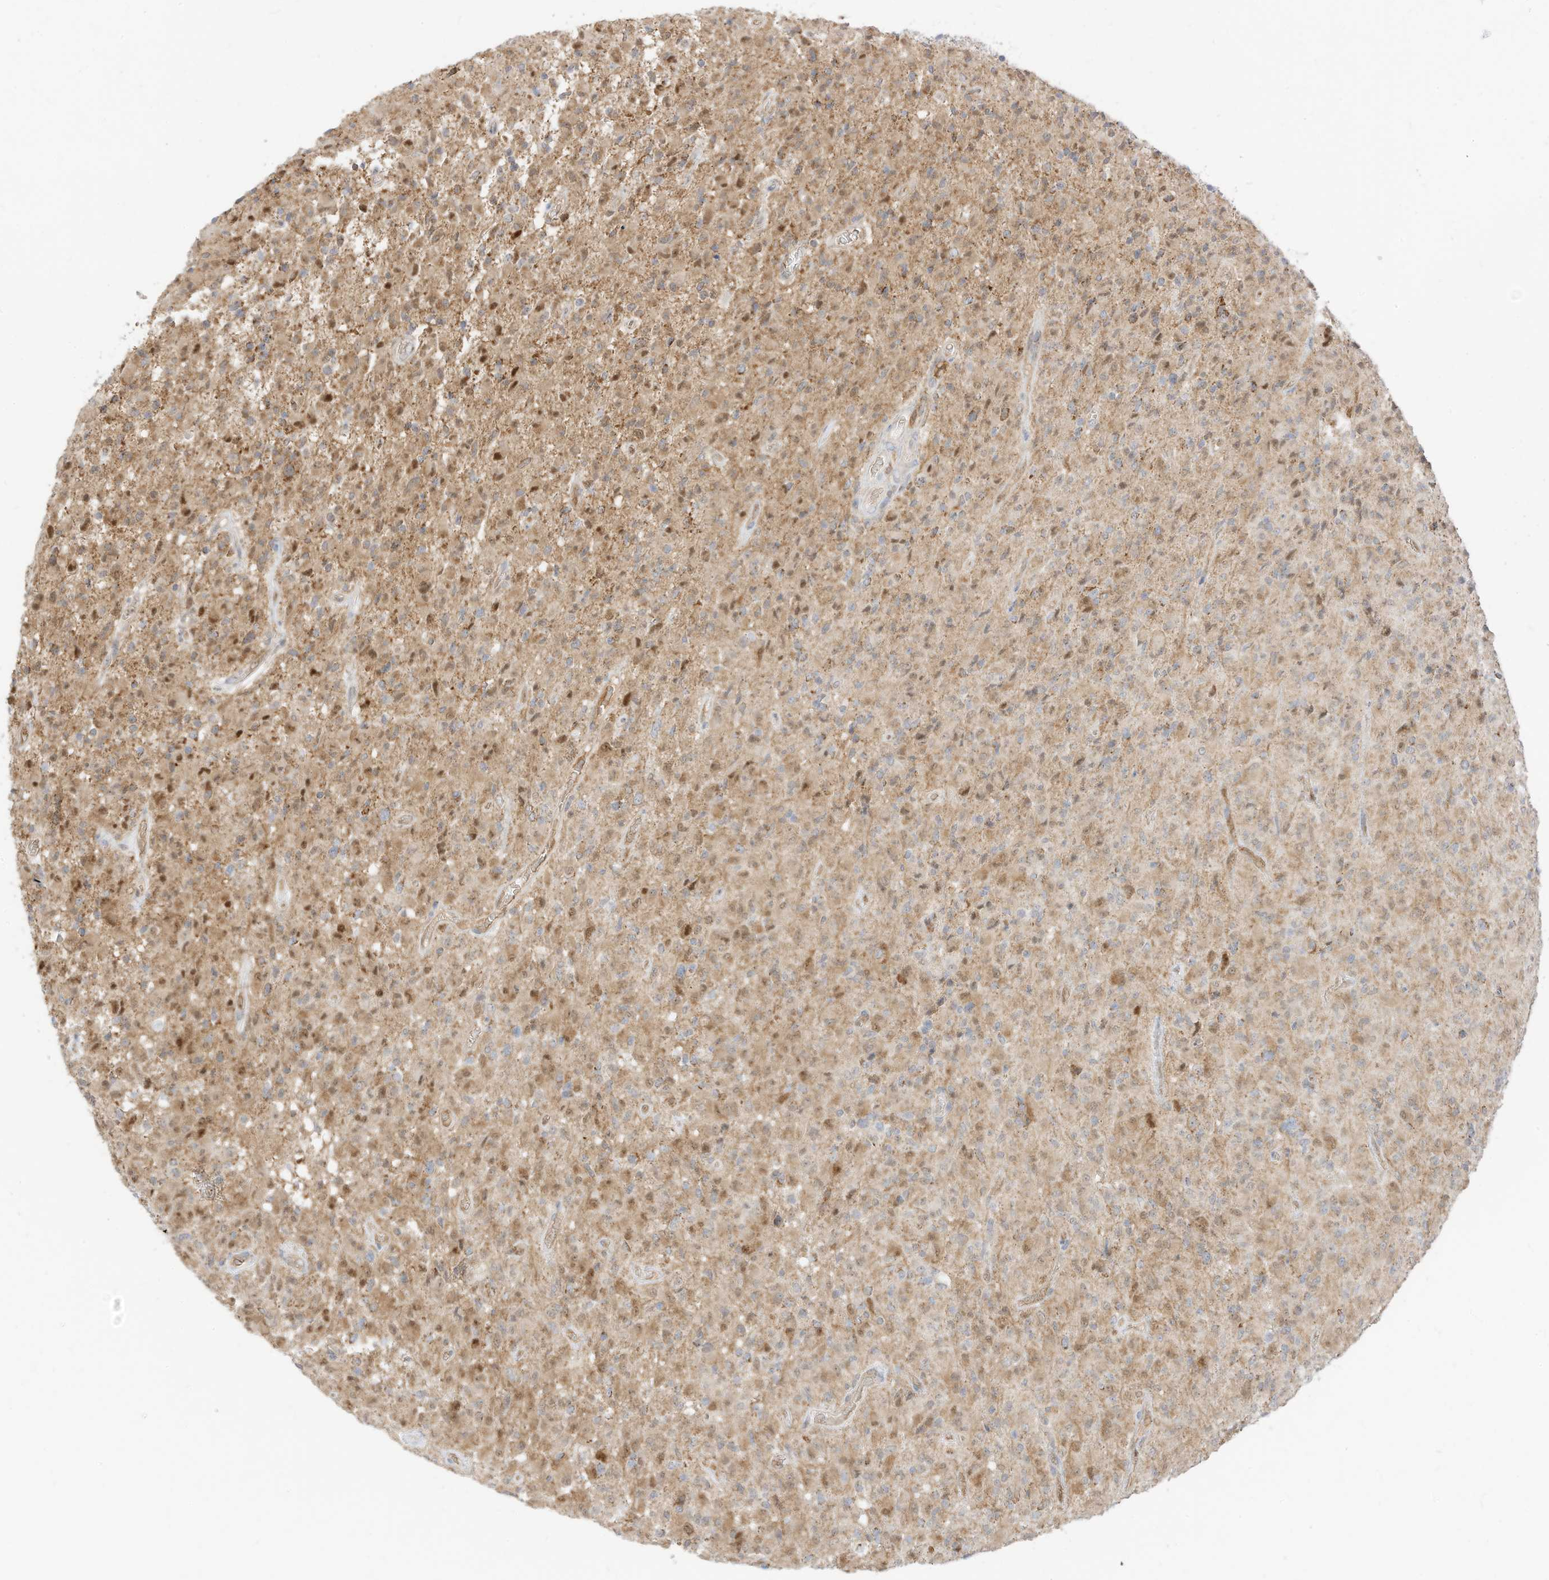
{"staining": {"intensity": "moderate", "quantity": ">75%", "location": "cytoplasmic/membranous"}, "tissue": "glioma", "cell_type": "Tumor cells", "image_type": "cancer", "snomed": [{"axis": "morphology", "description": "Glioma, malignant, High grade"}, {"axis": "topography", "description": "Brain"}], "caption": "Glioma stained with immunohistochemistry (IHC) reveals moderate cytoplasmic/membranous positivity in about >75% of tumor cells. (Stains: DAB in brown, nuclei in blue, Microscopy: brightfield microscopy at high magnification).", "gene": "MTUS2", "patient": {"sex": "female", "age": 57}}